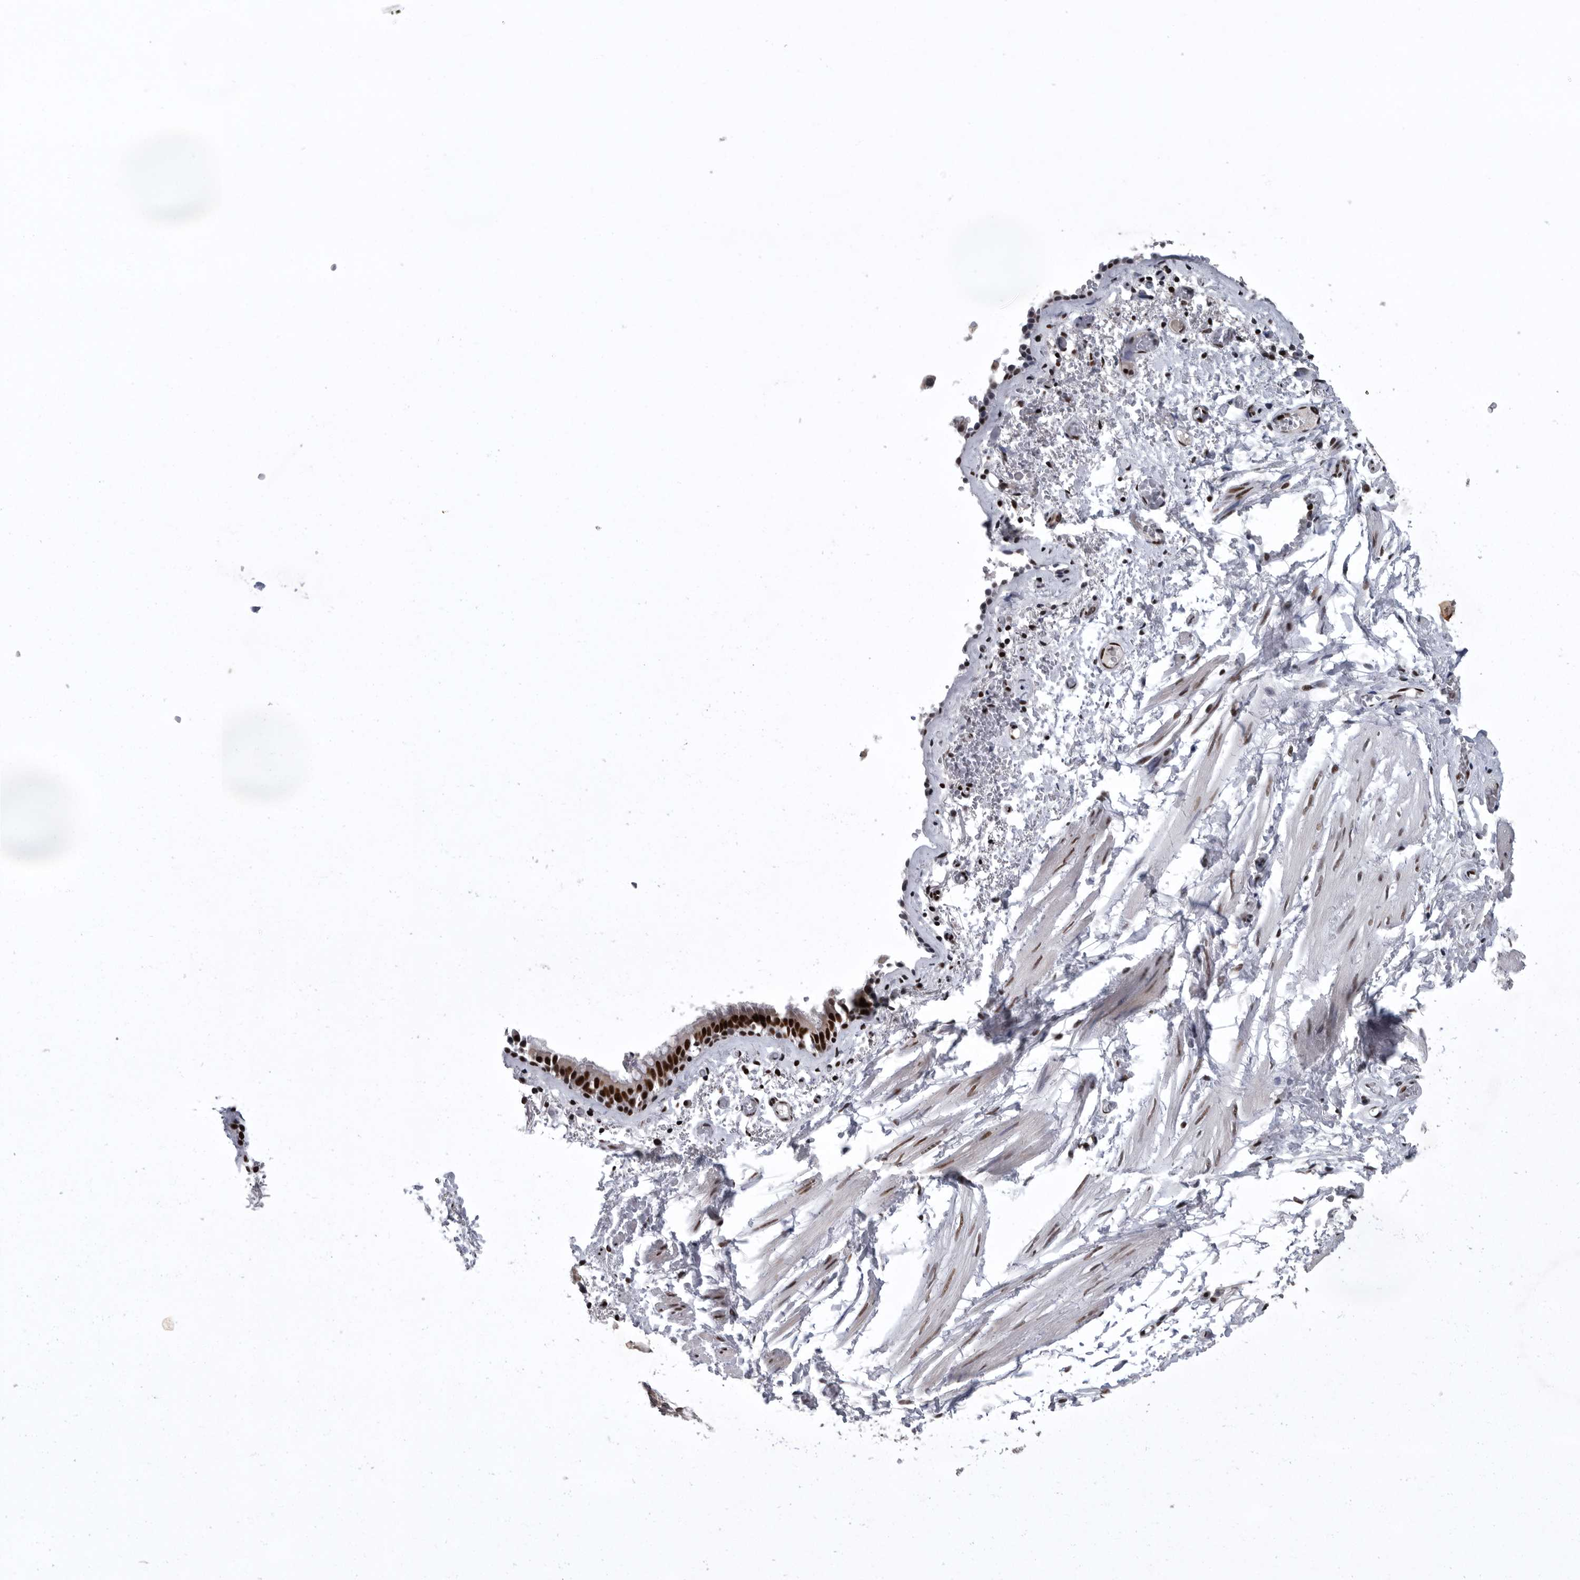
{"staining": {"intensity": "strong", "quantity": "25%-75%", "location": "nuclear"}, "tissue": "bronchus", "cell_type": "Respiratory epithelial cells", "image_type": "normal", "snomed": [{"axis": "morphology", "description": "Normal tissue, NOS"}, {"axis": "topography", "description": "Bronchus"}, {"axis": "topography", "description": "Lung"}], "caption": "Immunohistochemistry of unremarkable human bronchus demonstrates high levels of strong nuclear positivity in approximately 25%-75% of respiratory epithelial cells. (IHC, brightfield microscopy, high magnification).", "gene": "SENP7", "patient": {"sex": "male", "age": 56}}